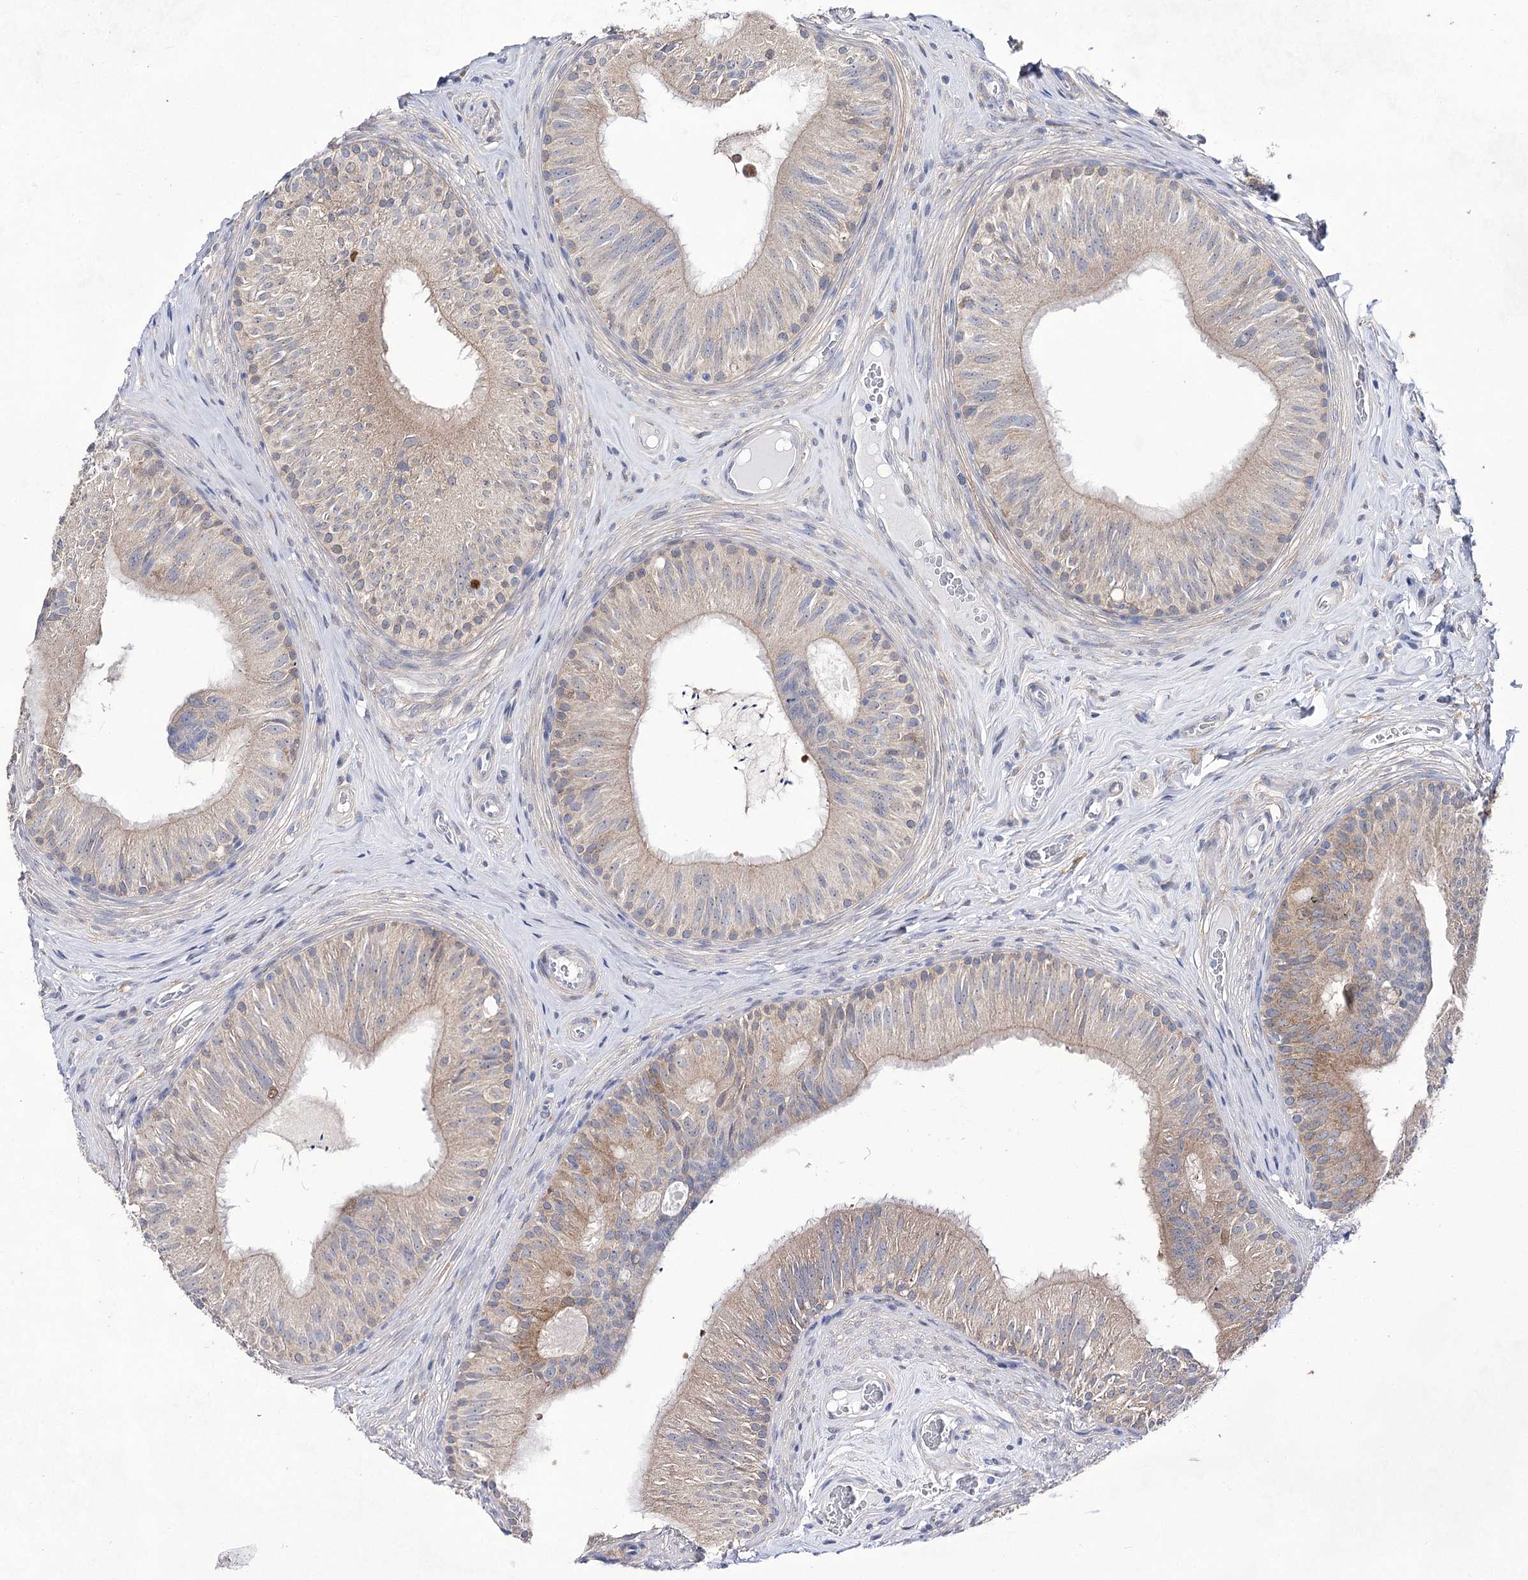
{"staining": {"intensity": "weak", "quantity": "25%-75%", "location": "cytoplasmic/membranous"}, "tissue": "epididymis", "cell_type": "Glandular cells", "image_type": "normal", "snomed": [{"axis": "morphology", "description": "Normal tissue, NOS"}, {"axis": "topography", "description": "Epididymis"}], "caption": "Protein expression analysis of normal human epididymis reveals weak cytoplasmic/membranous expression in about 25%-75% of glandular cells. (DAB (3,3'-diaminobenzidine) IHC, brown staining for protein, blue staining for nuclei).", "gene": "UGDH", "patient": {"sex": "male", "age": 46}}